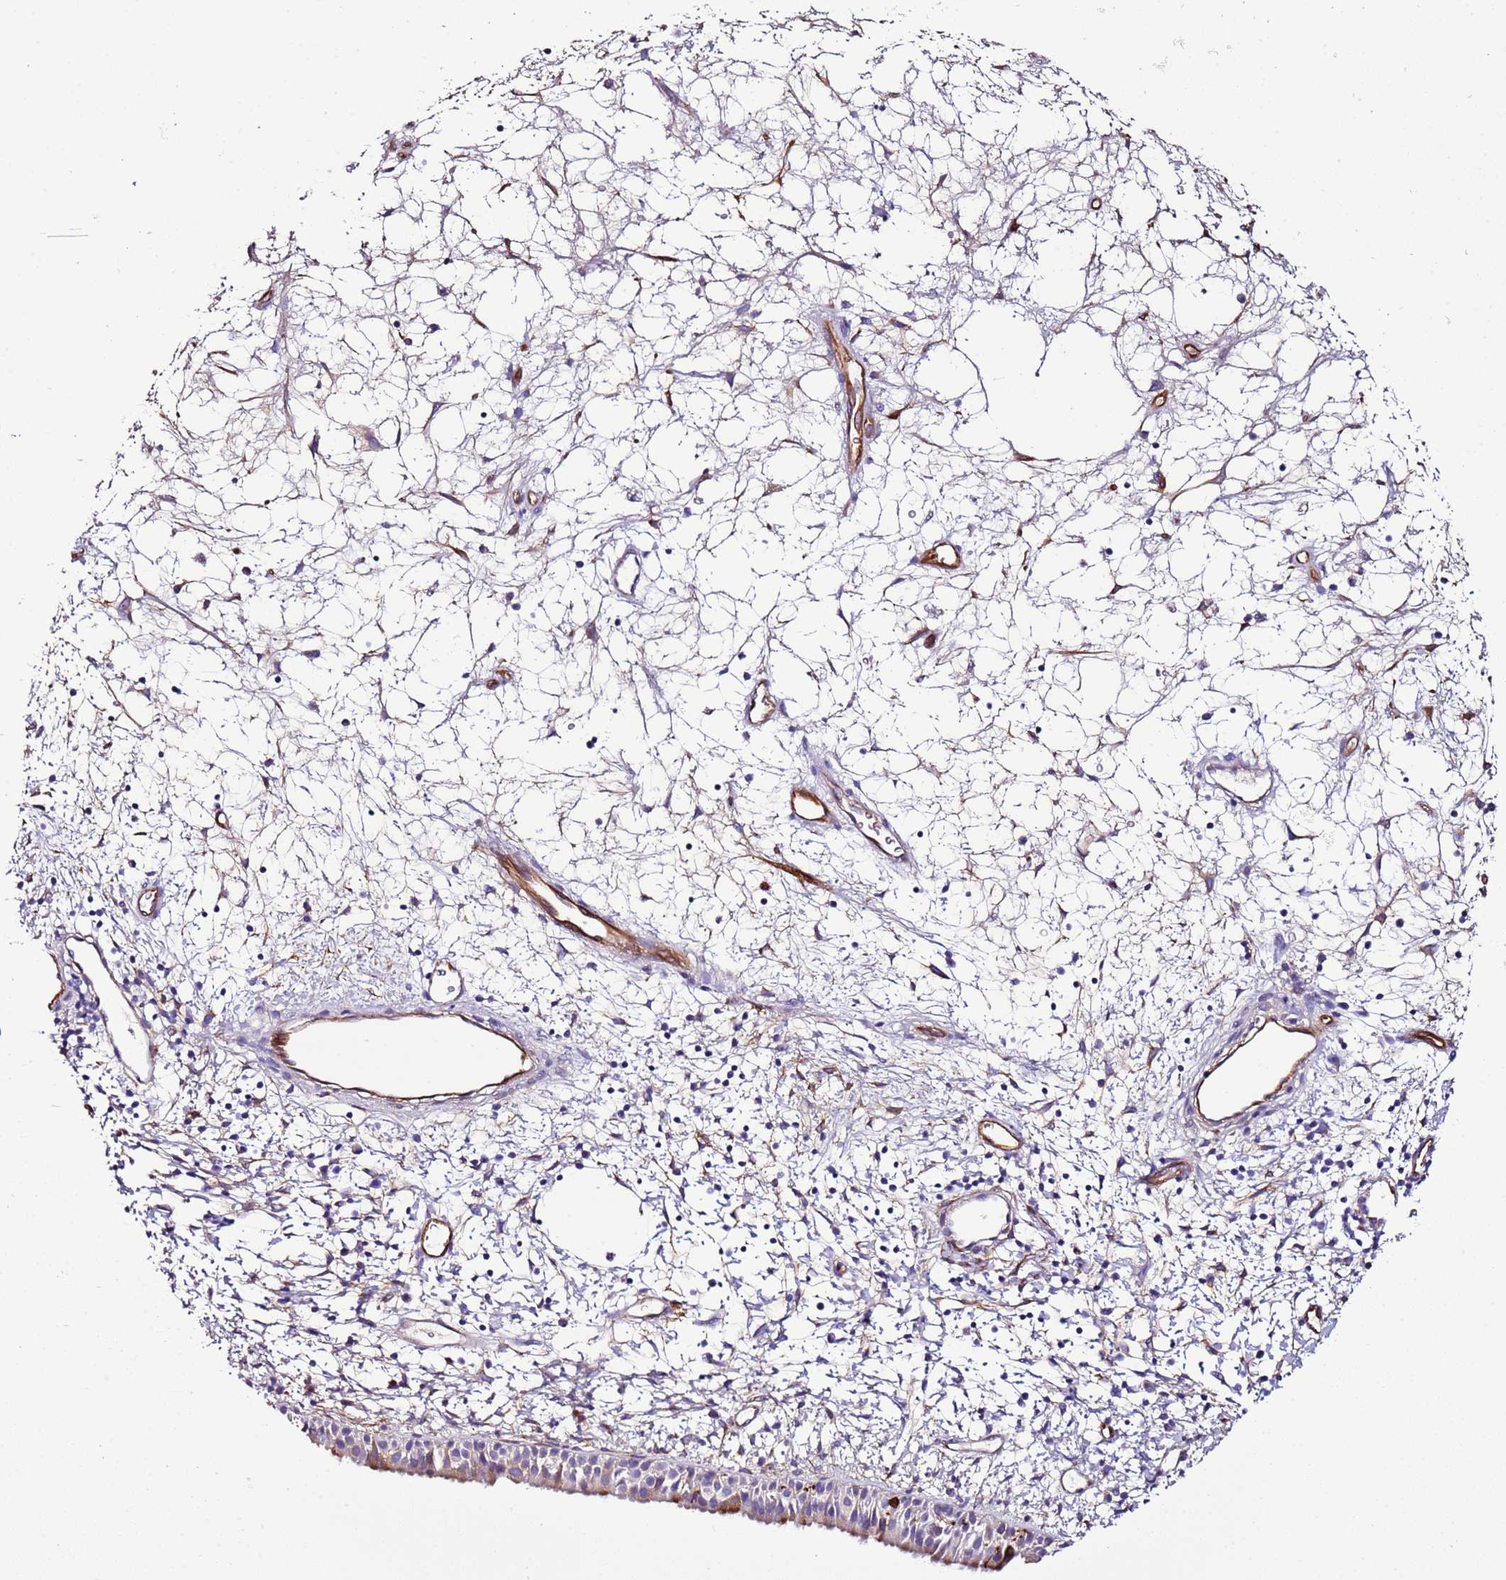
{"staining": {"intensity": "moderate", "quantity": "<25%", "location": "cytoplasmic/membranous"}, "tissue": "nasopharynx", "cell_type": "Respiratory epithelial cells", "image_type": "normal", "snomed": [{"axis": "morphology", "description": "Normal tissue, NOS"}, {"axis": "topography", "description": "Nasopharynx"}], "caption": "Respiratory epithelial cells reveal low levels of moderate cytoplasmic/membranous expression in approximately <25% of cells in normal nasopharynx.", "gene": "FAM174C", "patient": {"sex": "male", "age": 22}}